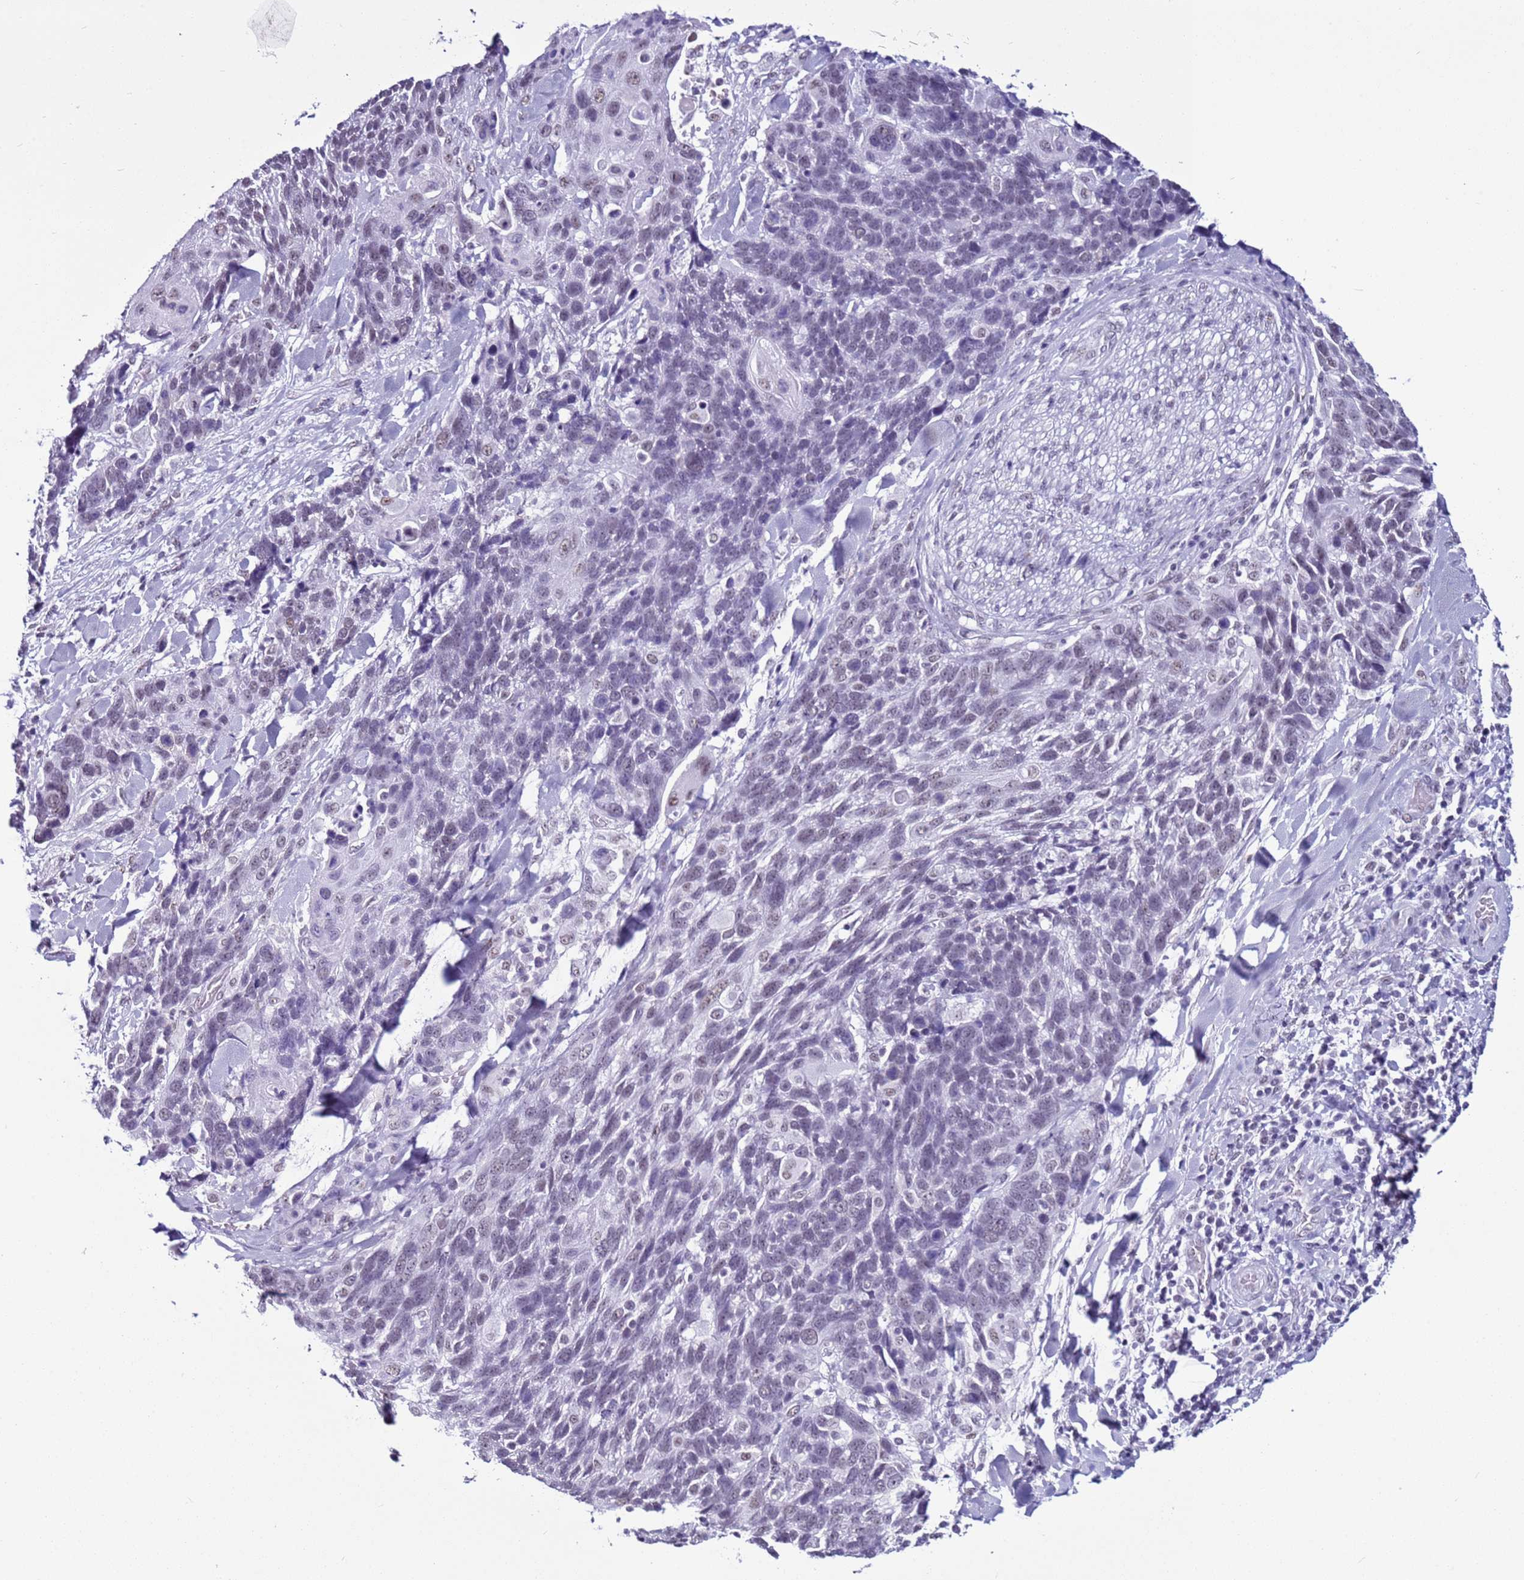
{"staining": {"intensity": "negative", "quantity": "none", "location": "none"}, "tissue": "adipose tissue", "cell_type": "Adipocytes", "image_type": "normal", "snomed": [{"axis": "morphology", "description": "Normal tissue, NOS"}, {"axis": "morphology", "description": "Squamous cell carcinoma, NOS"}, {"axis": "topography", "description": "Lymph node"}, {"axis": "topography", "description": "Bronchus"}, {"axis": "topography", "description": "Lung"}], "caption": "DAB immunohistochemical staining of normal adipose tissue displays no significant expression in adipocytes.", "gene": "DHX15", "patient": {"sex": "male", "age": 66}}